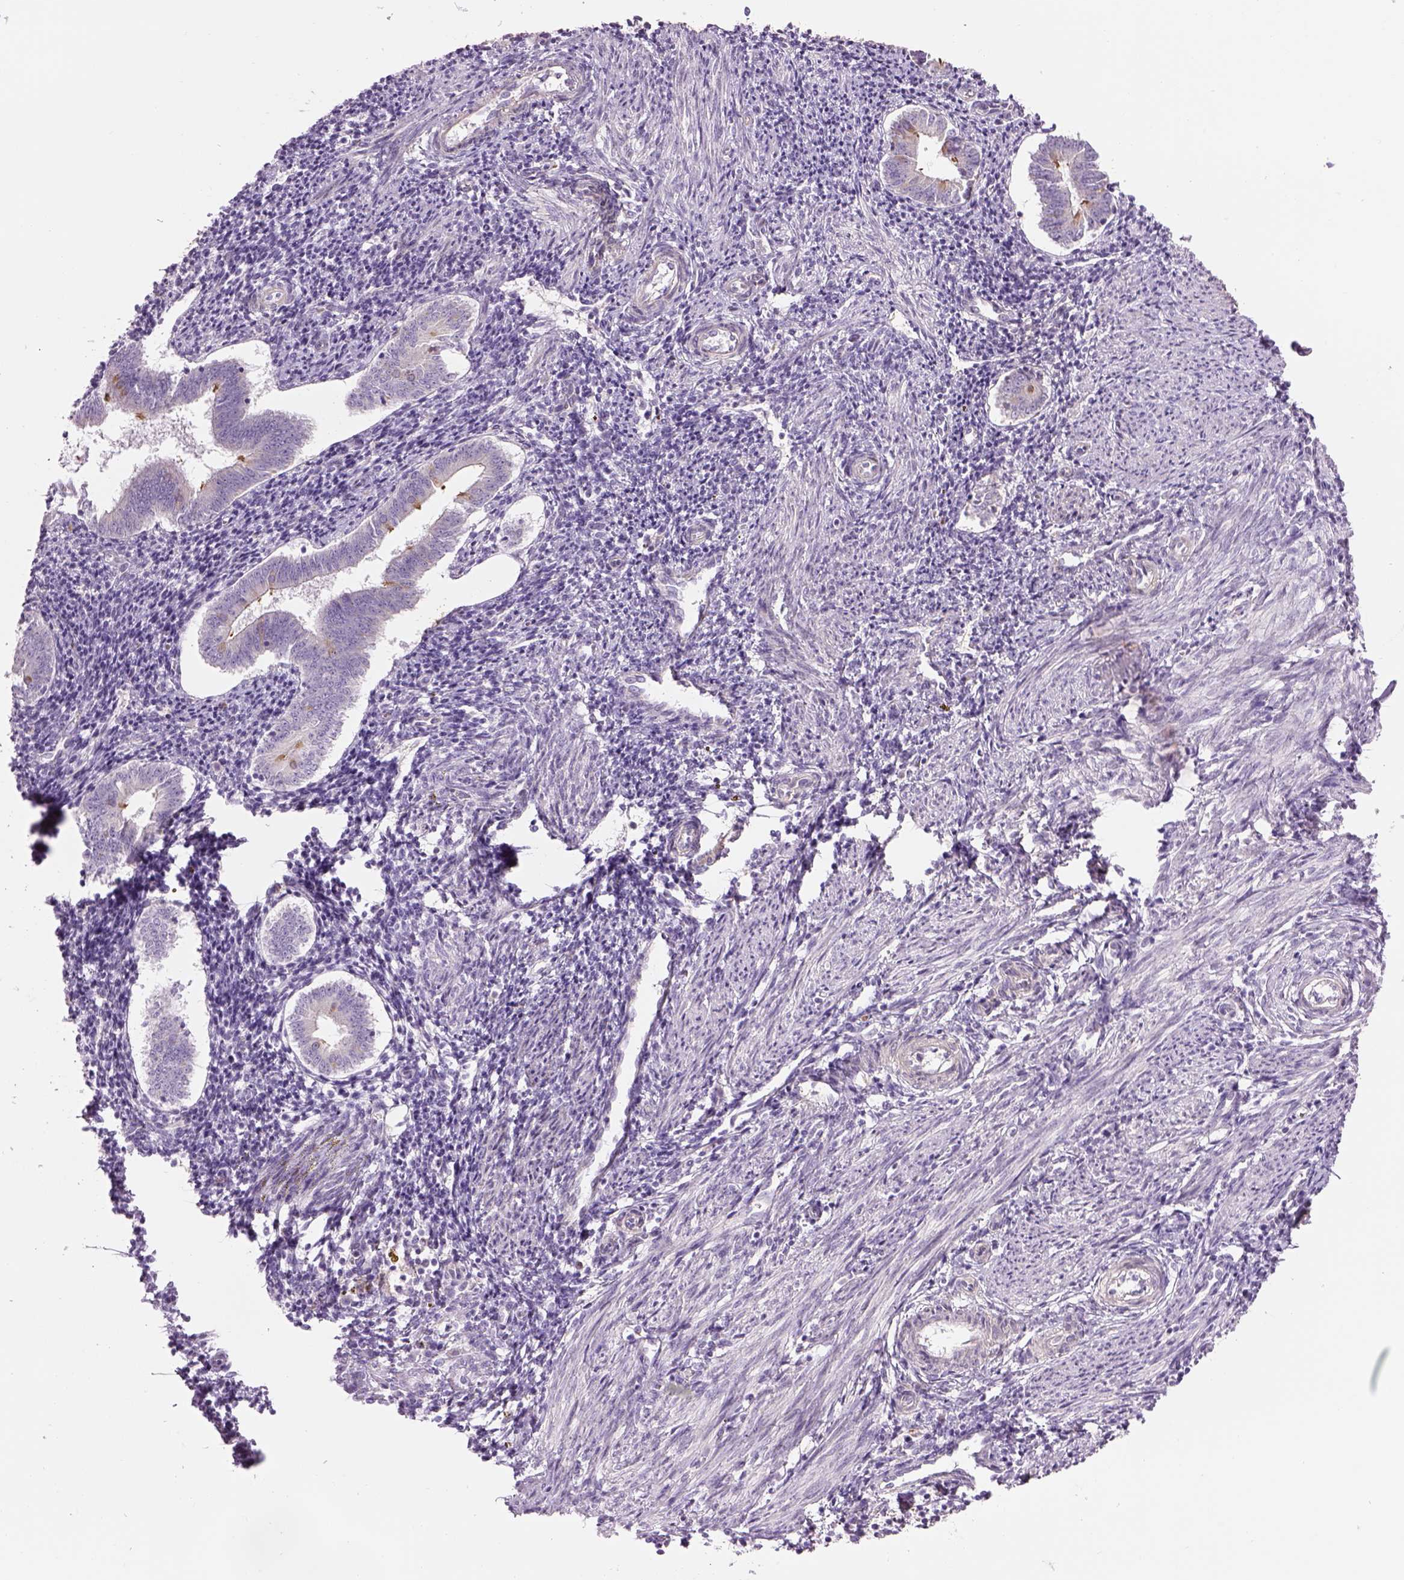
{"staining": {"intensity": "negative", "quantity": "none", "location": "none"}, "tissue": "endometrium", "cell_type": "Cells in endometrial stroma", "image_type": "normal", "snomed": [{"axis": "morphology", "description": "Normal tissue, NOS"}, {"axis": "topography", "description": "Endometrium"}], "caption": "Immunohistochemistry (IHC) photomicrograph of unremarkable endometrium stained for a protein (brown), which demonstrates no staining in cells in endometrial stroma.", "gene": "IFT52", "patient": {"sex": "female", "age": 25}}